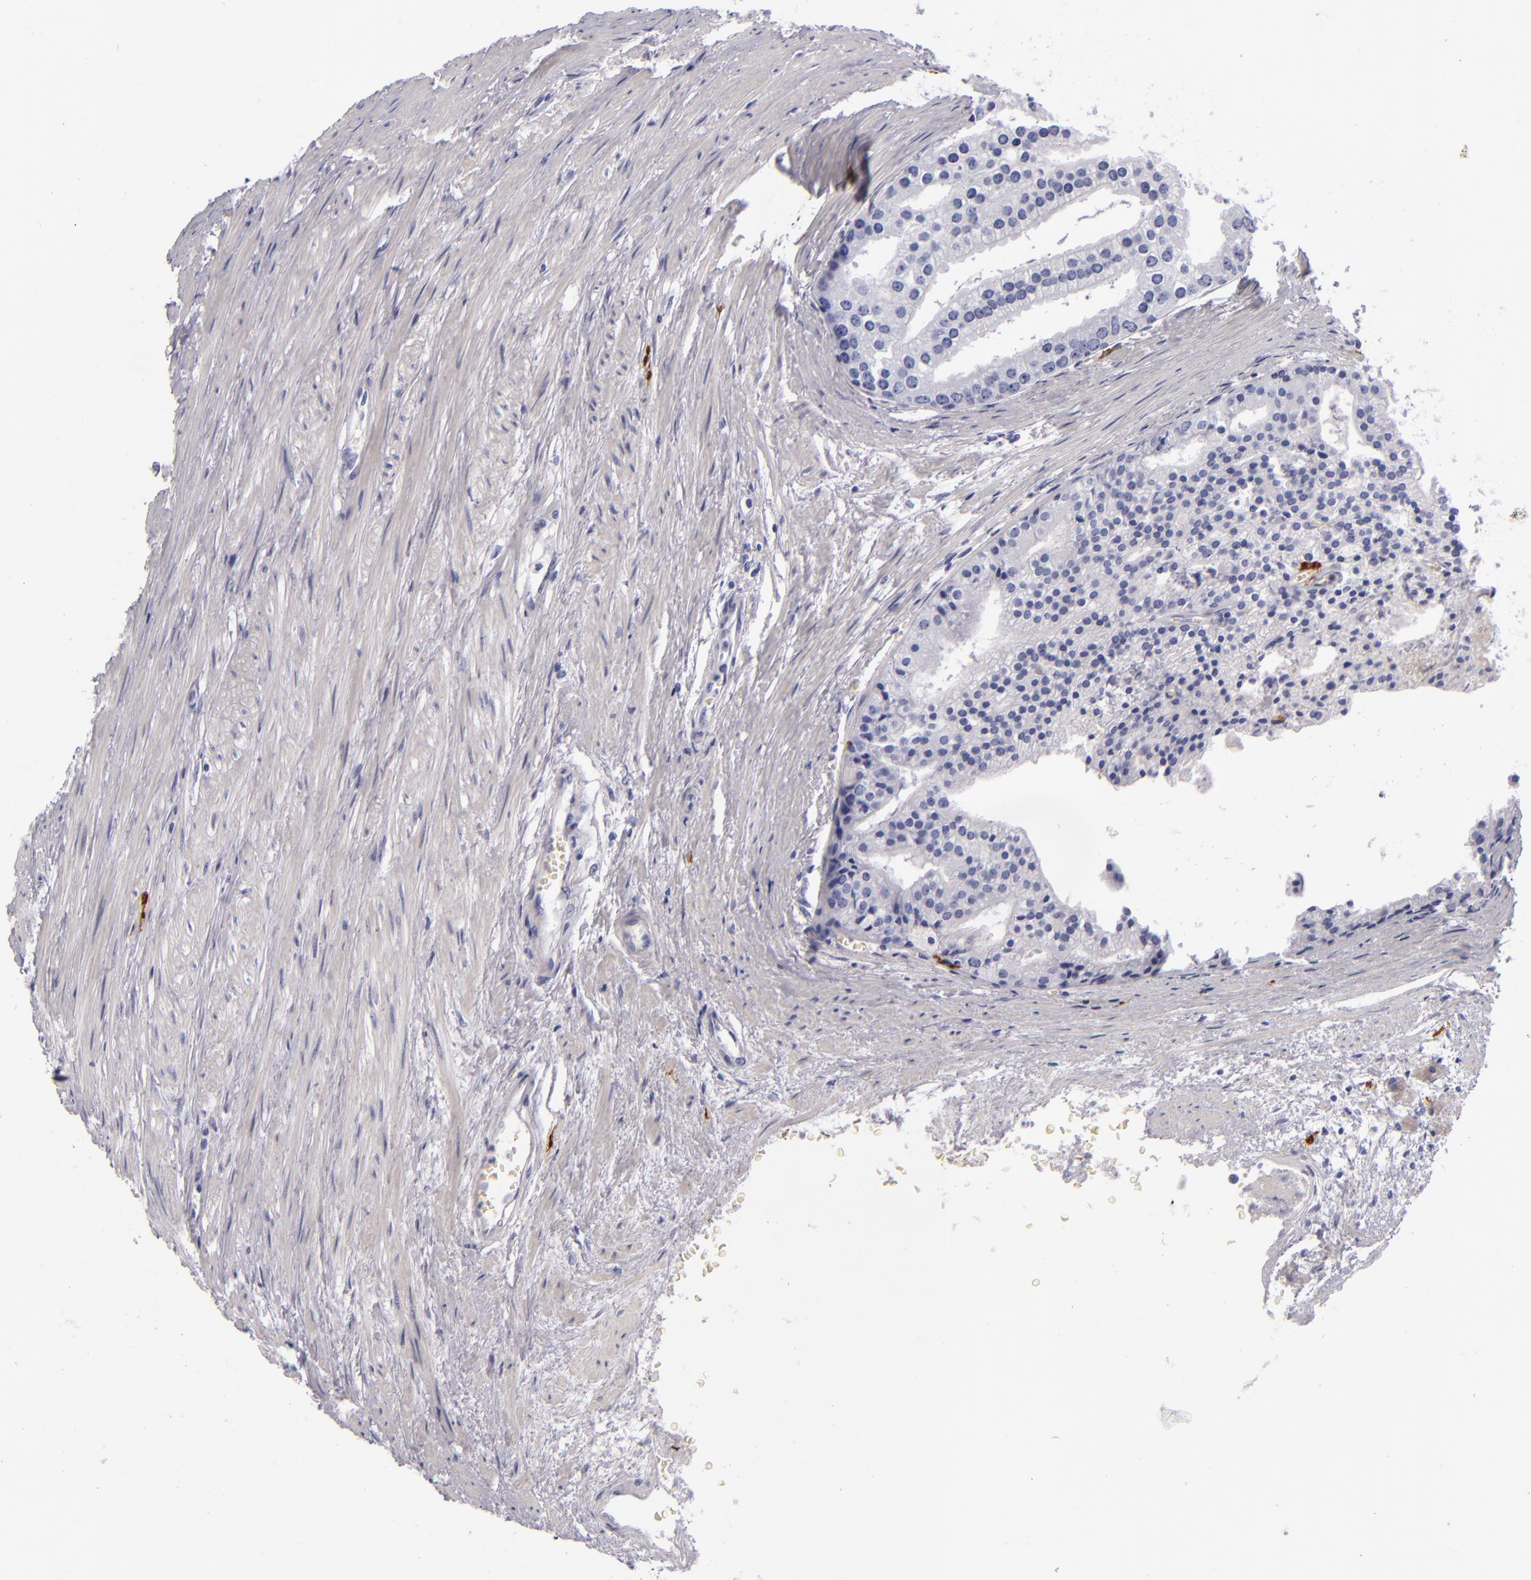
{"staining": {"intensity": "negative", "quantity": "none", "location": "none"}, "tissue": "prostate cancer", "cell_type": "Tumor cells", "image_type": "cancer", "snomed": [{"axis": "morphology", "description": "Adenocarcinoma, High grade"}, {"axis": "topography", "description": "Prostate"}], "caption": "The photomicrograph displays no staining of tumor cells in prostate cancer (high-grade adenocarcinoma).", "gene": "CD207", "patient": {"sex": "male", "age": 56}}